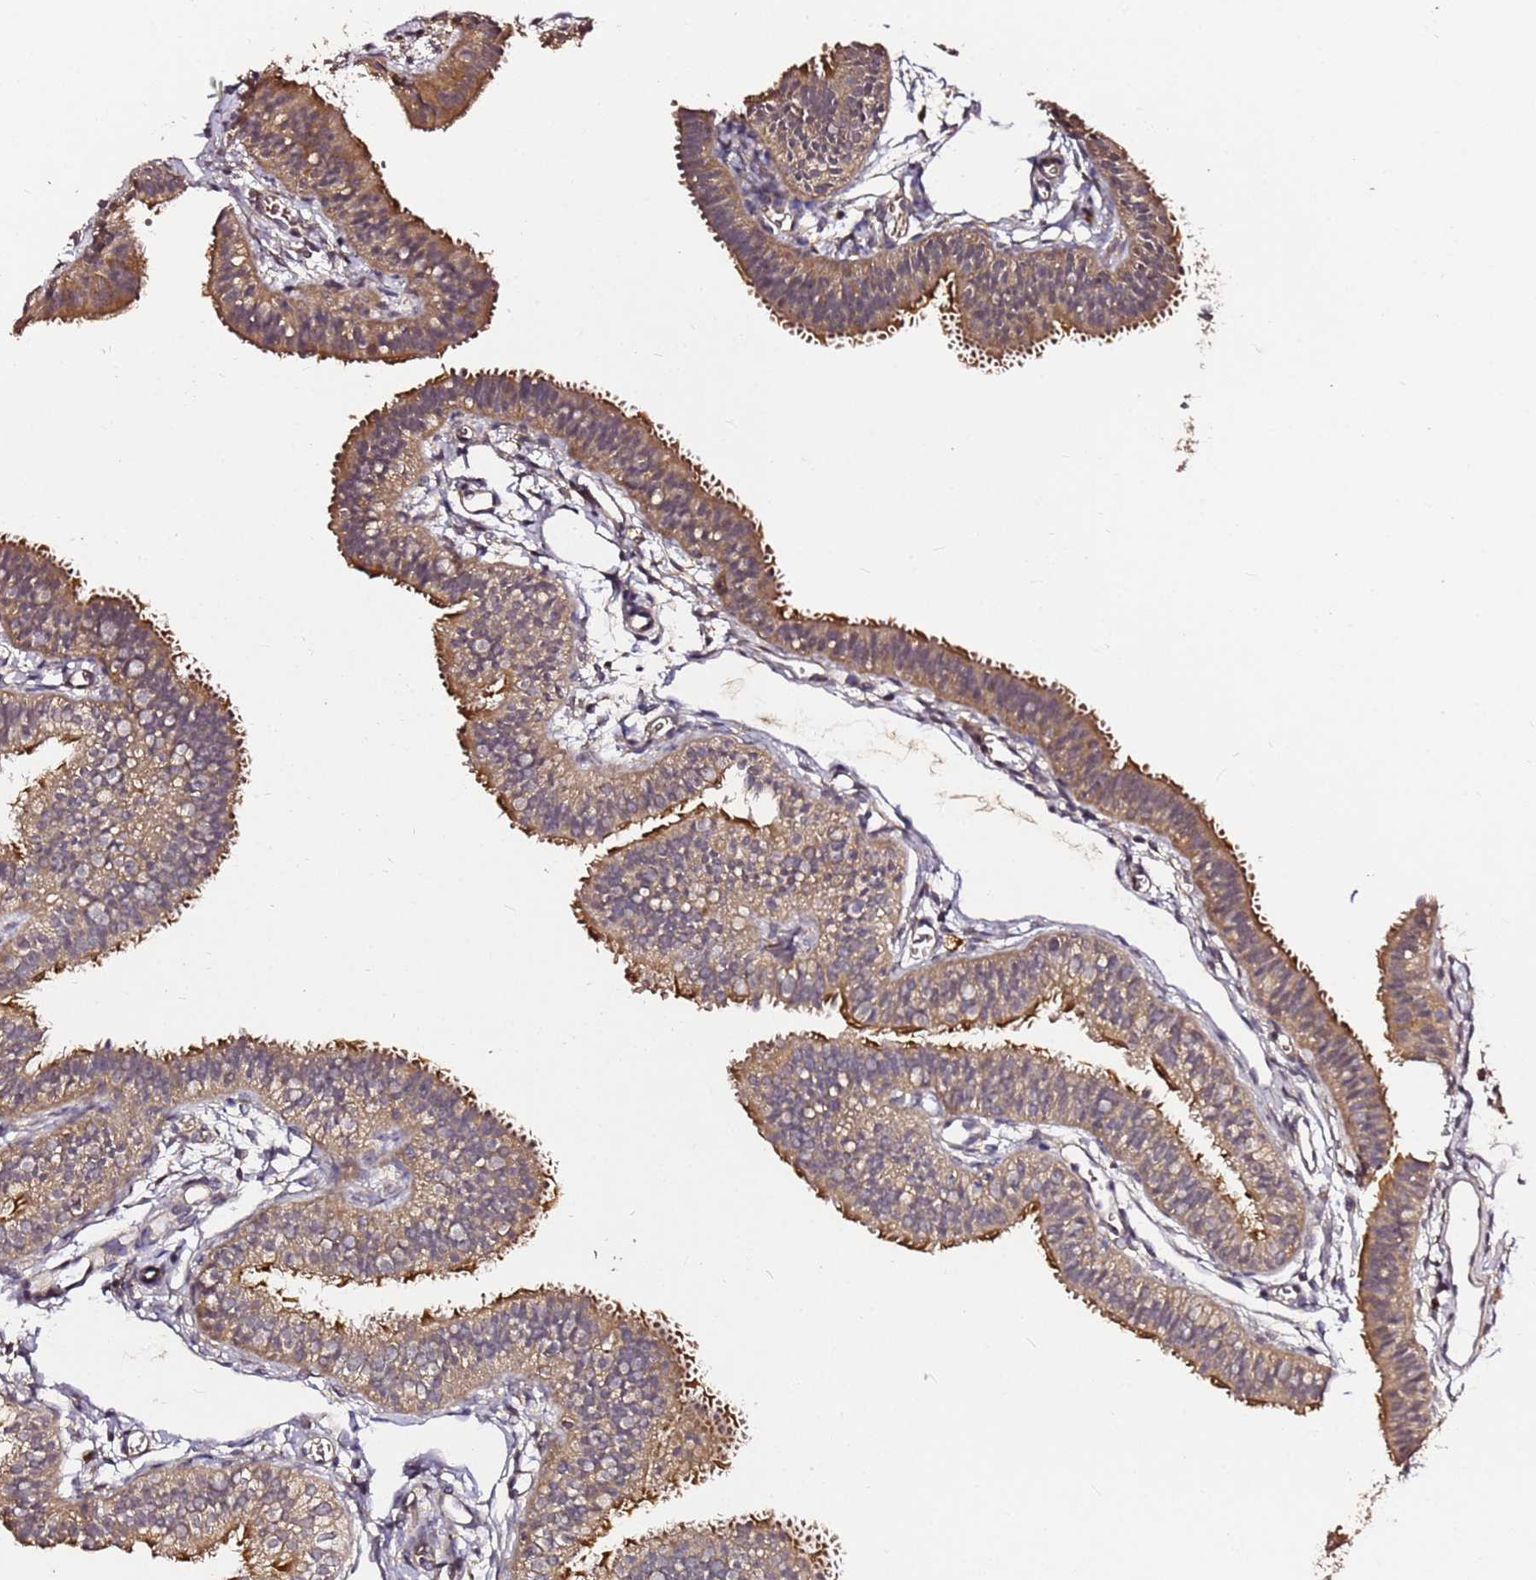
{"staining": {"intensity": "strong", "quantity": "25%-75%", "location": "cytoplasmic/membranous"}, "tissue": "fallopian tube", "cell_type": "Glandular cells", "image_type": "normal", "snomed": [{"axis": "morphology", "description": "Normal tissue, NOS"}, {"axis": "topography", "description": "Fallopian tube"}], "caption": "Immunohistochemistry (IHC) of normal human fallopian tube shows high levels of strong cytoplasmic/membranous positivity in approximately 25%-75% of glandular cells.", "gene": "C6orf136", "patient": {"sex": "female", "age": 35}}